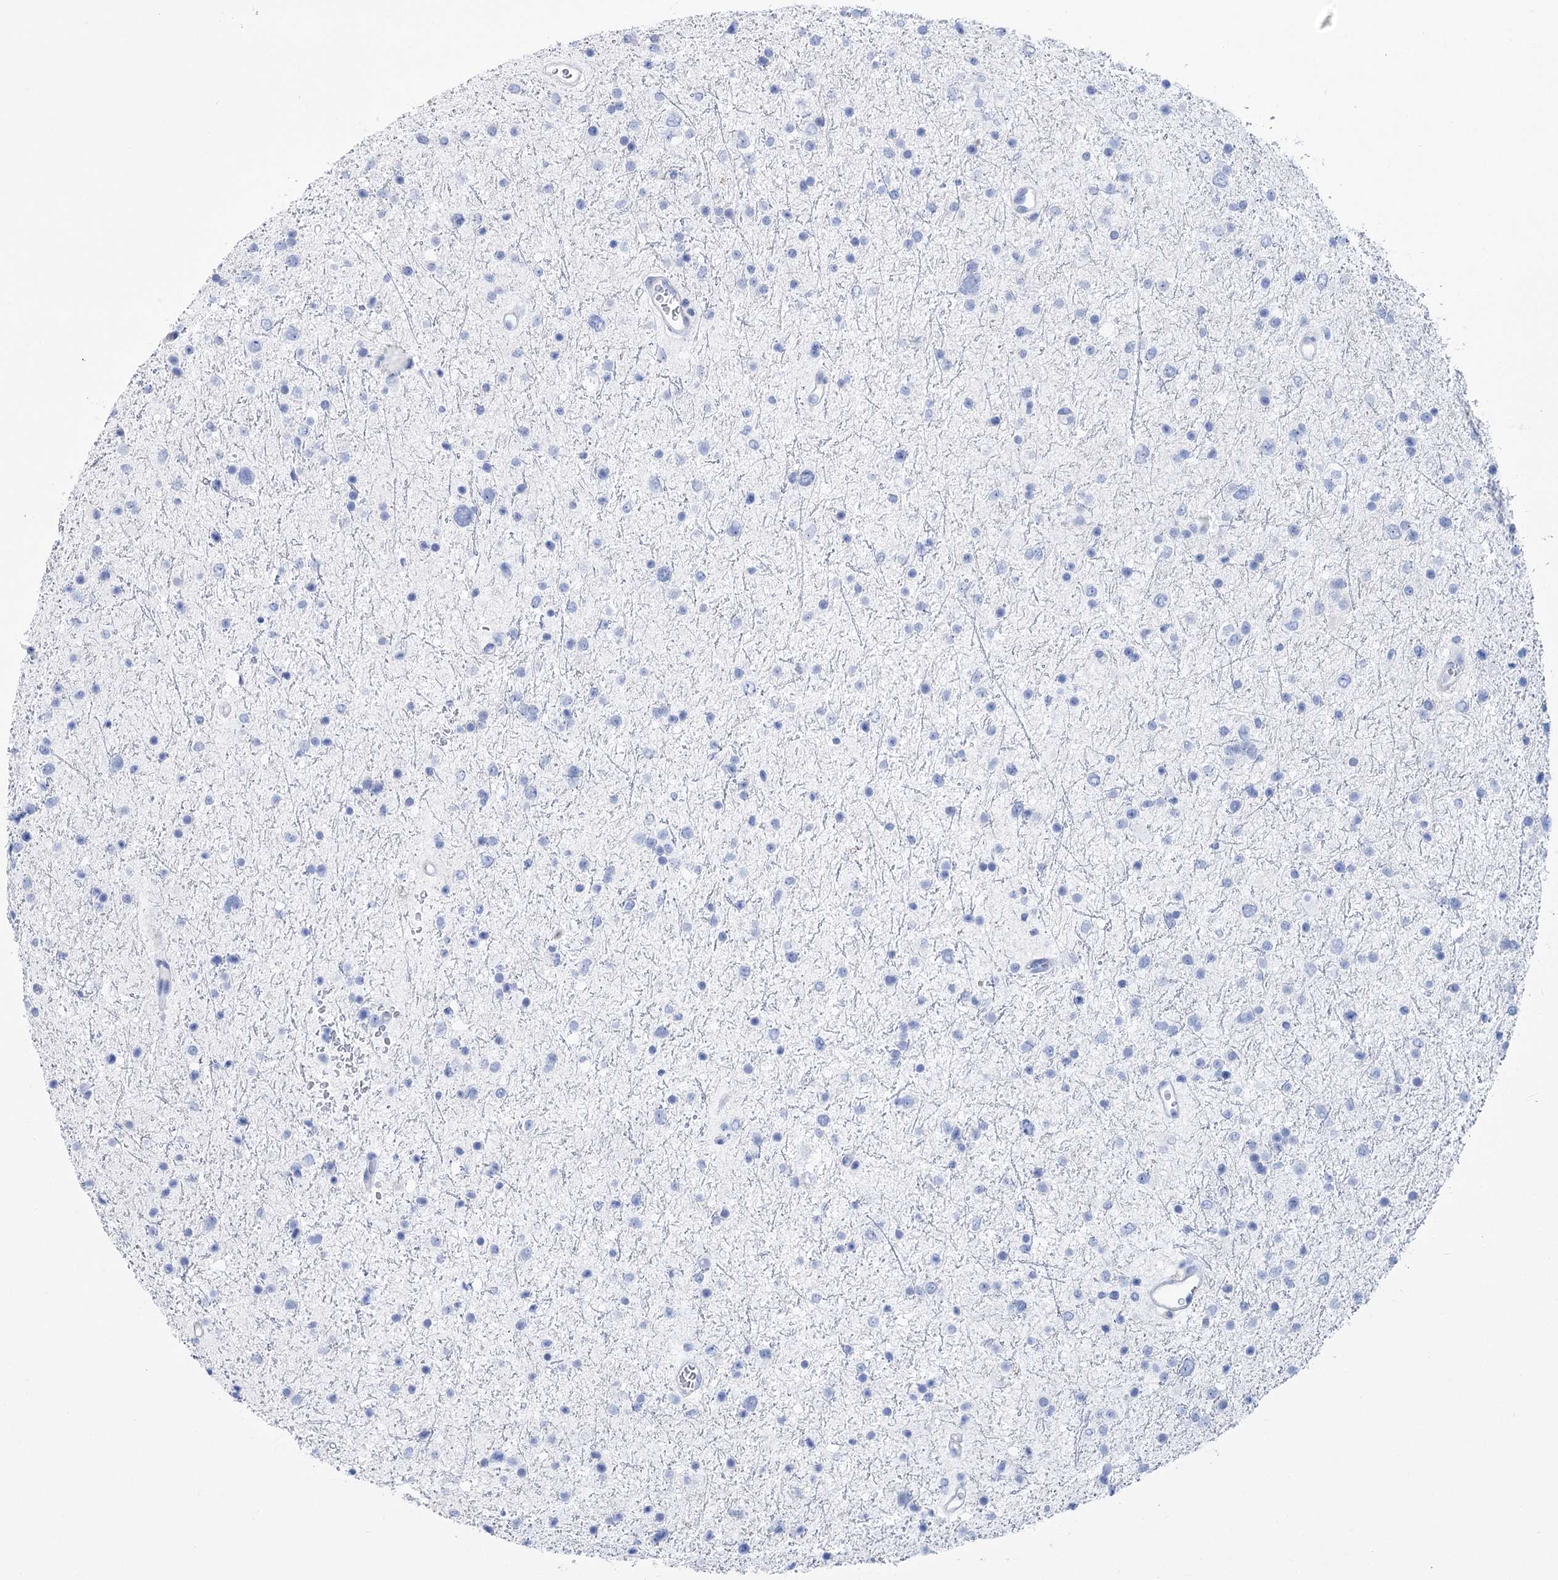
{"staining": {"intensity": "negative", "quantity": "none", "location": "none"}, "tissue": "glioma", "cell_type": "Tumor cells", "image_type": "cancer", "snomed": [{"axis": "morphology", "description": "Glioma, malignant, Low grade"}, {"axis": "topography", "description": "Brain"}], "caption": "An image of human glioma is negative for staining in tumor cells.", "gene": "PCDHA1", "patient": {"sex": "female", "age": 37}}